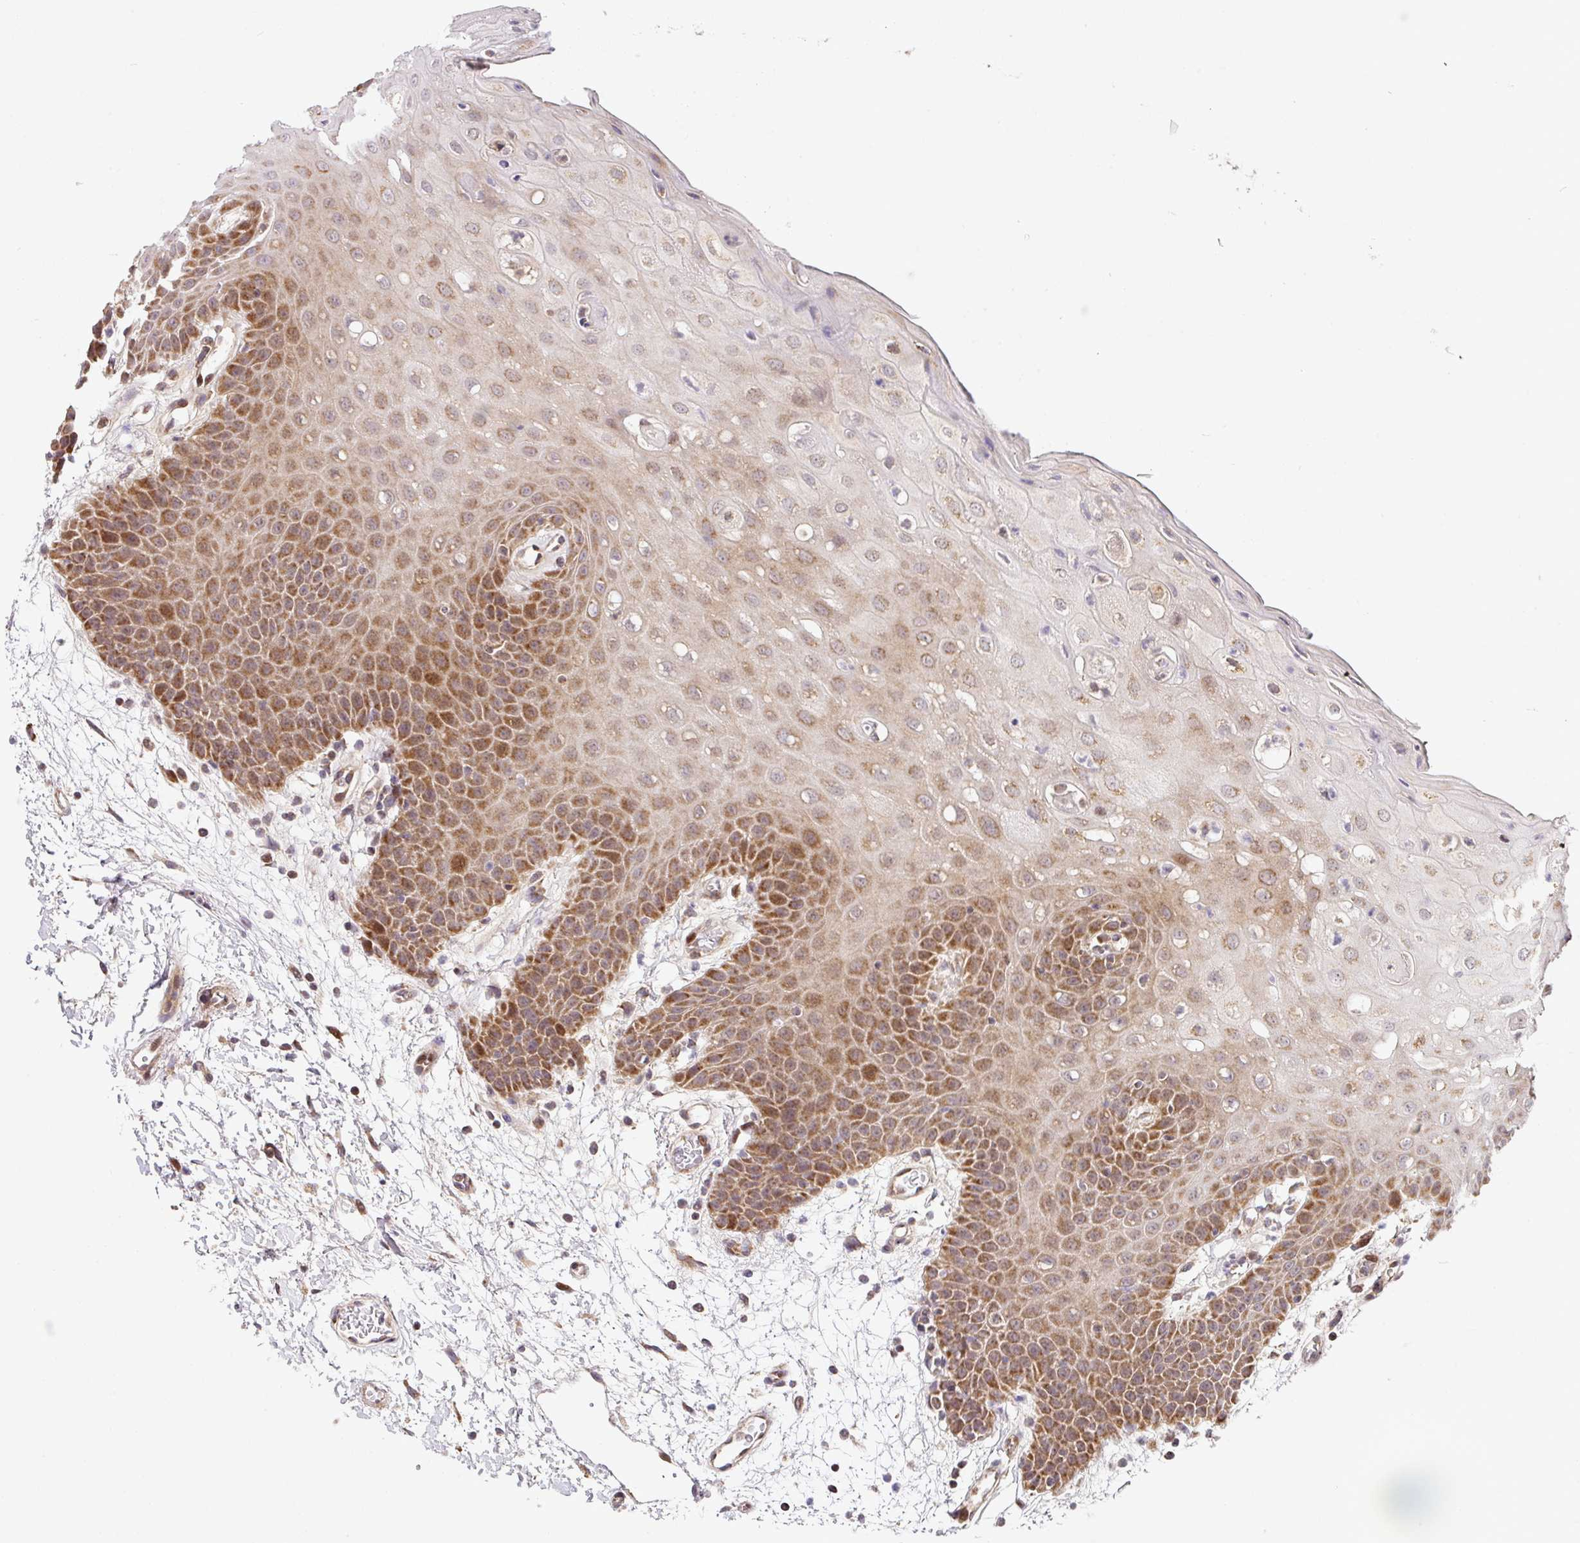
{"staining": {"intensity": "moderate", "quantity": ">75%", "location": "cytoplasmic/membranous,nuclear"}, "tissue": "oral mucosa", "cell_type": "Squamous epithelial cells", "image_type": "normal", "snomed": [{"axis": "morphology", "description": "Normal tissue, NOS"}, {"axis": "topography", "description": "Oral tissue"}, {"axis": "topography", "description": "Tounge, NOS"}], "caption": "Normal oral mucosa reveals moderate cytoplasmic/membranous,nuclear expression in about >75% of squamous epithelial cells, visualized by immunohistochemistry. Nuclei are stained in blue.", "gene": "ENSG00000269547", "patient": {"sex": "female", "age": 59}}